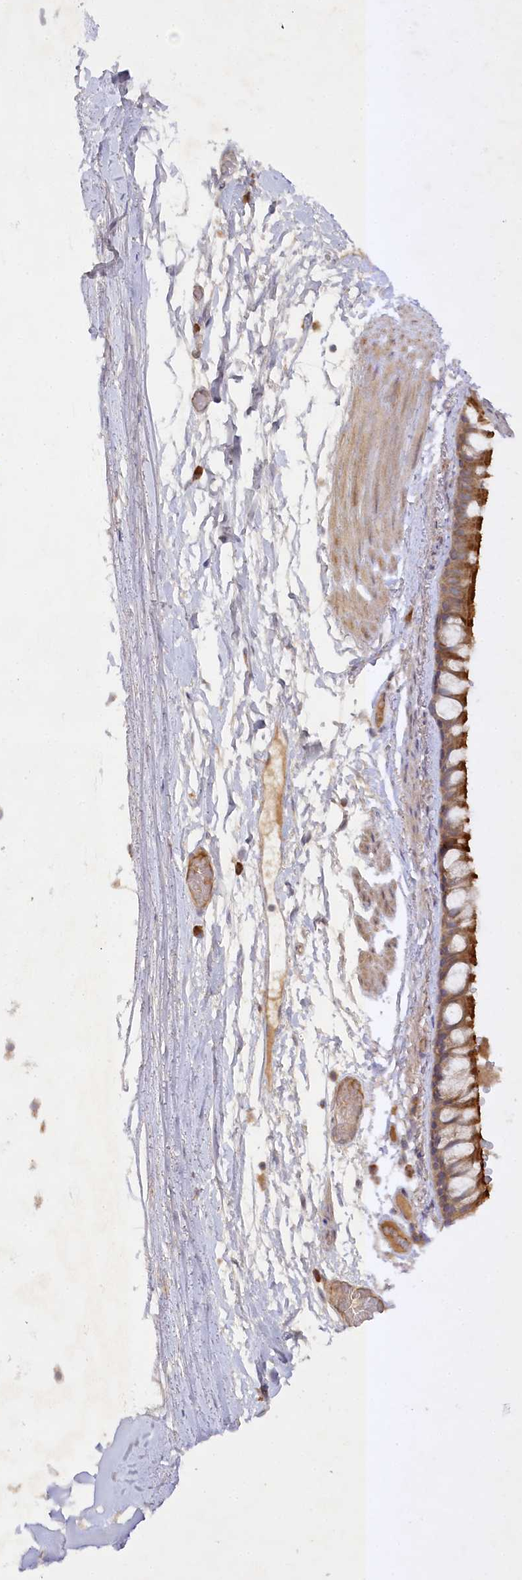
{"staining": {"intensity": "strong", "quantity": ">75%", "location": "cytoplasmic/membranous"}, "tissue": "bronchus", "cell_type": "Respiratory epithelial cells", "image_type": "normal", "snomed": [{"axis": "morphology", "description": "Normal tissue, NOS"}, {"axis": "topography", "description": "Cartilage tissue"}], "caption": "A high amount of strong cytoplasmic/membranous staining is seen in about >75% of respiratory epithelial cells in benign bronchus.", "gene": "TRAF3IP1", "patient": {"sex": "male", "age": 63}}